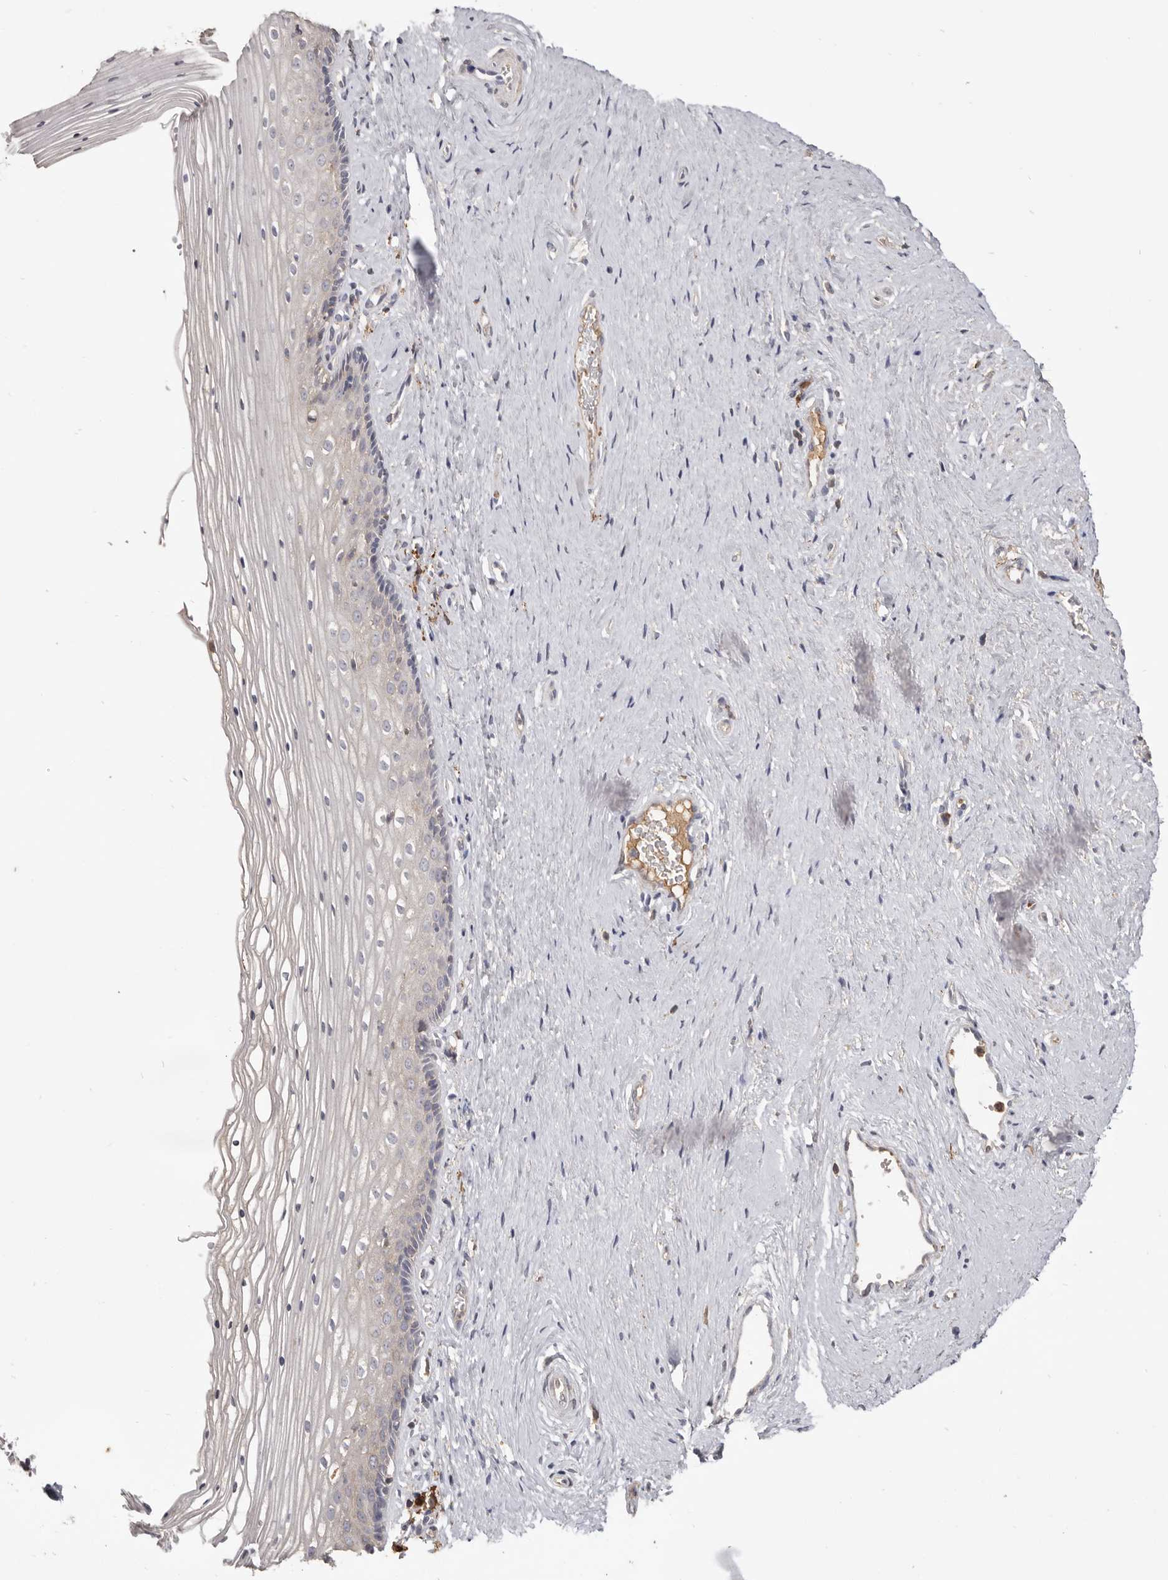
{"staining": {"intensity": "weak", "quantity": "25%-75%", "location": "cytoplasmic/membranous"}, "tissue": "vagina", "cell_type": "Squamous epithelial cells", "image_type": "normal", "snomed": [{"axis": "morphology", "description": "Normal tissue, NOS"}, {"axis": "topography", "description": "Vagina"}], "caption": "Squamous epithelial cells display low levels of weak cytoplasmic/membranous expression in about 25%-75% of cells in benign vagina. (brown staining indicates protein expression, while blue staining denotes nuclei).", "gene": "HCAR2", "patient": {"sex": "female", "age": 46}}